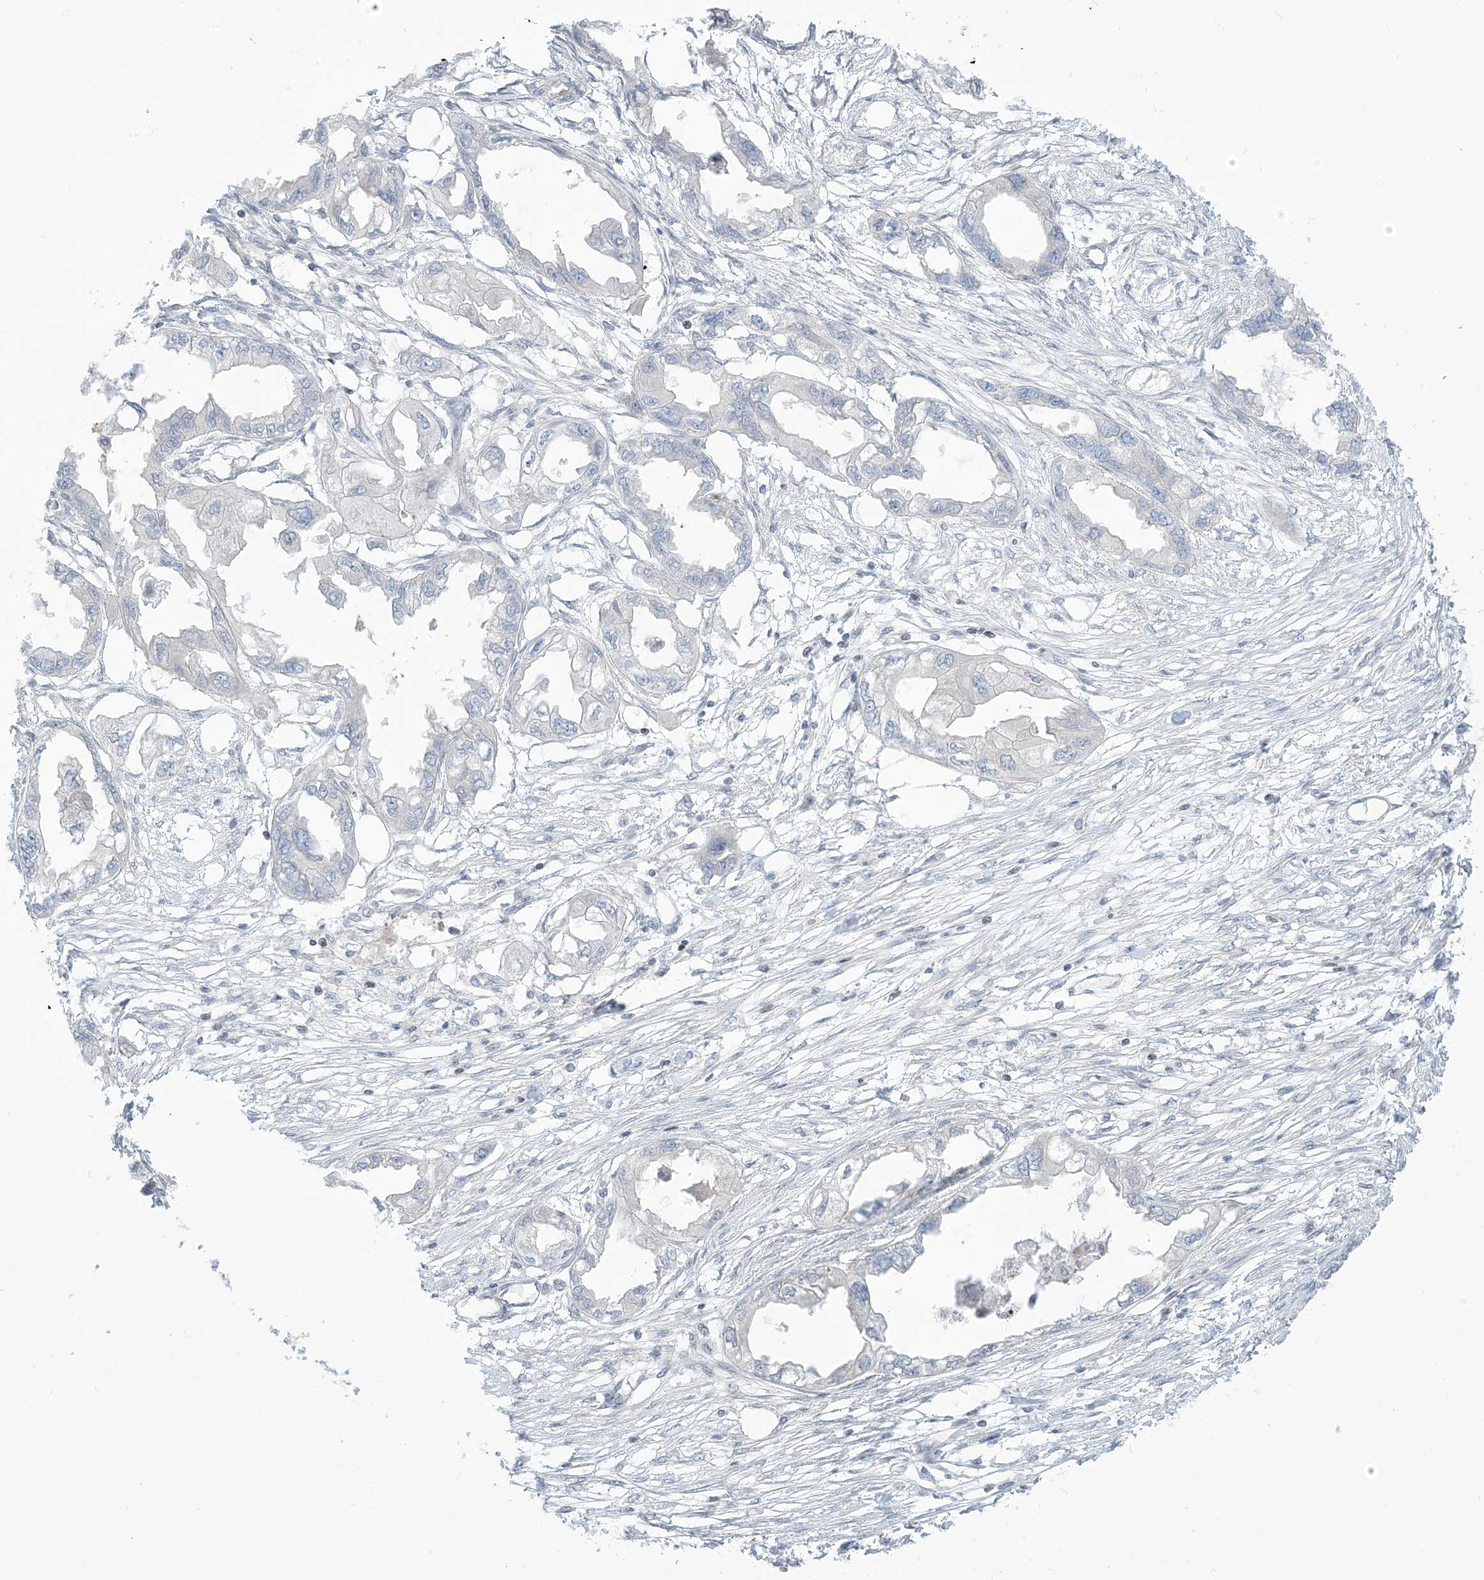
{"staining": {"intensity": "negative", "quantity": "none", "location": "none"}, "tissue": "endometrial cancer", "cell_type": "Tumor cells", "image_type": "cancer", "snomed": [{"axis": "morphology", "description": "Adenocarcinoma, NOS"}, {"axis": "morphology", "description": "Adenocarcinoma, metastatic, NOS"}, {"axis": "topography", "description": "Adipose tissue"}, {"axis": "topography", "description": "Endometrium"}], "caption": "Micrograph shows no protein positivity in tumor cells of endometrial adenocarcinoma tissue.", "gene": "AFTPH", "patient": {"sex": "female", "age": 67}}